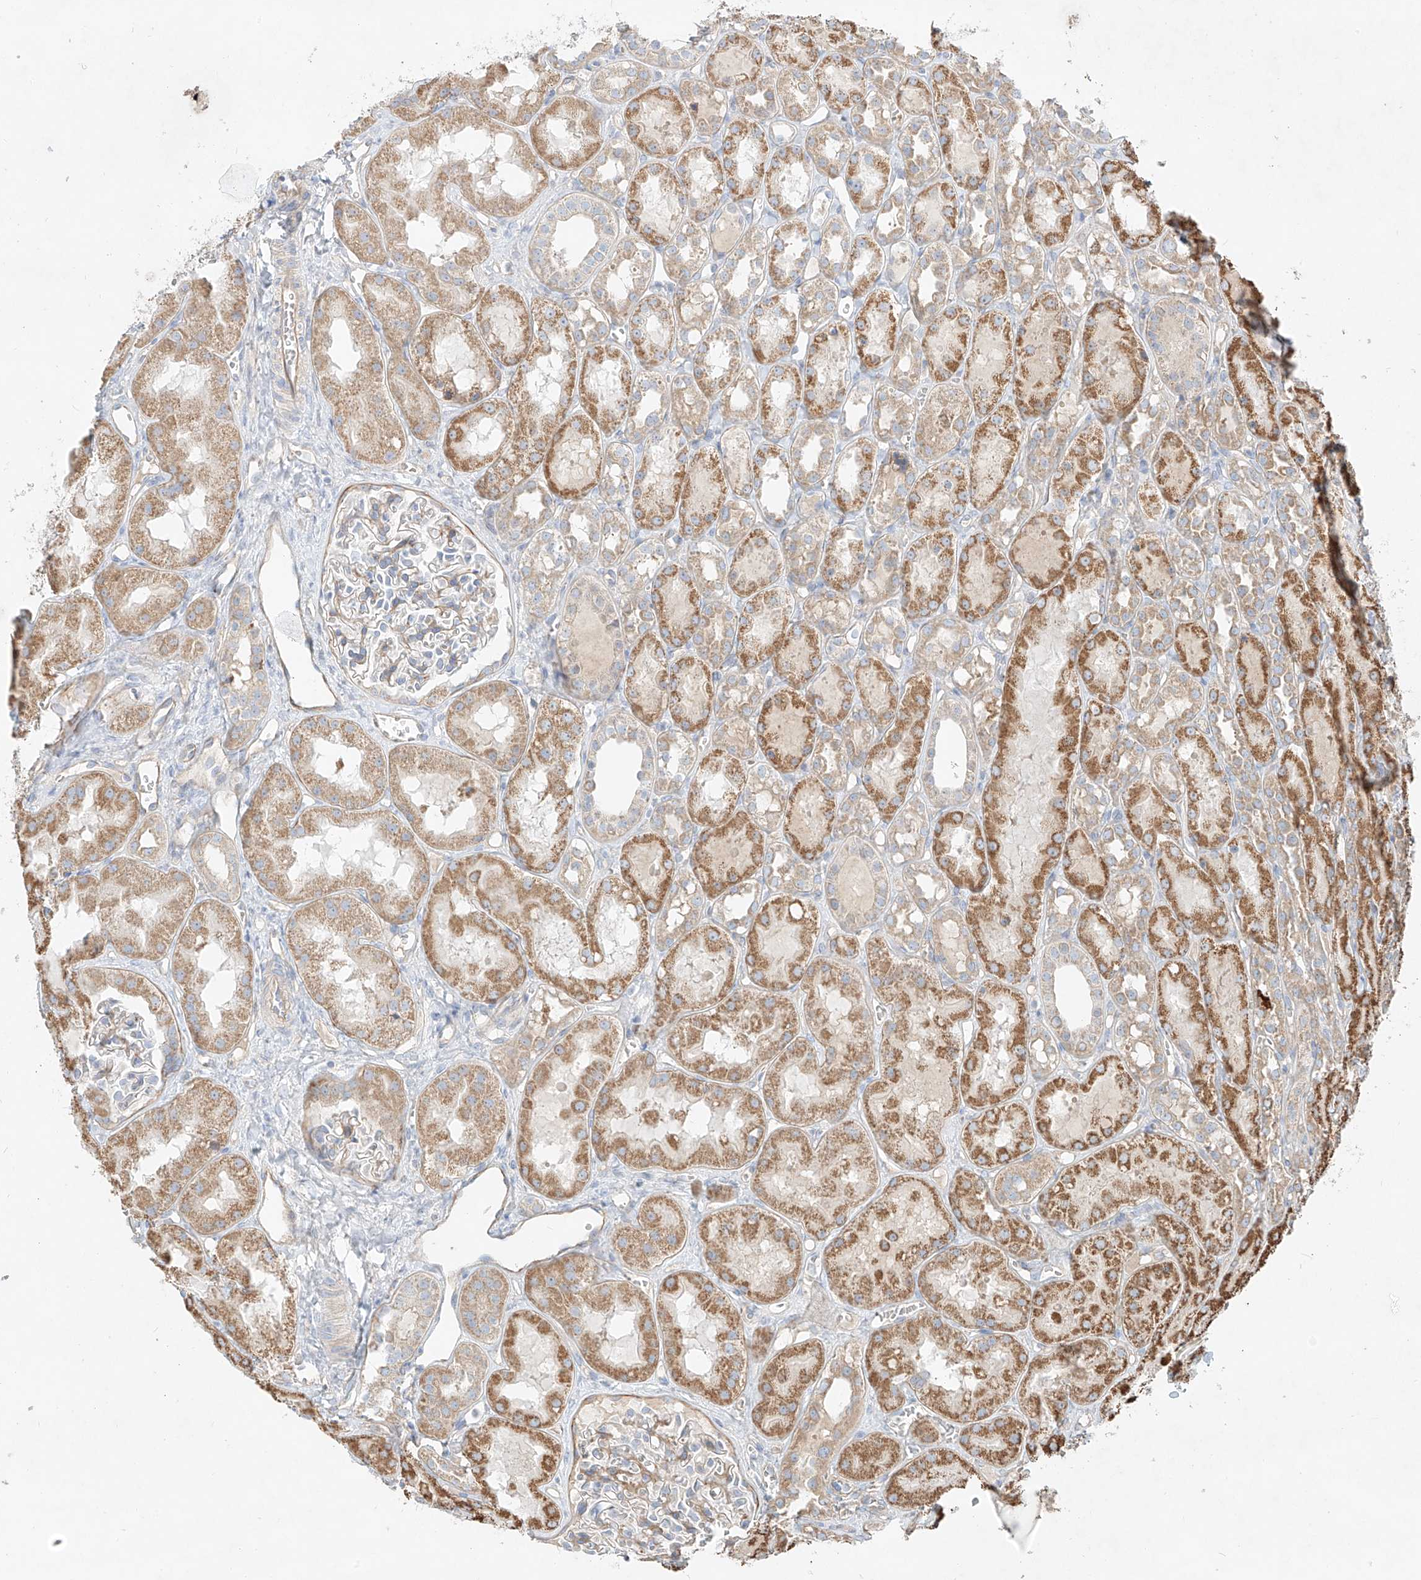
{"staining": {"intensity": "weak", "quantity": "25%-75%", "location": "cytoplasmic/membranous"}, "tissue": "kidney", "cell_type": "Cells in glomeruli", "image_type": "normal", "snomed": [{"axis": "morphology", "description": "Normal tissue, NOS"}, {"axis": "topography", "description": "Kidney"}], "caption": "High-power microscopy captured an IHC histopathology image of benign kidney, revealing weak cytoplasmic/membranous expression in about 25%-75% of cells in glomeruli.", "gene": "AJM1", "patient": {"sex": "male", "age": 16}}